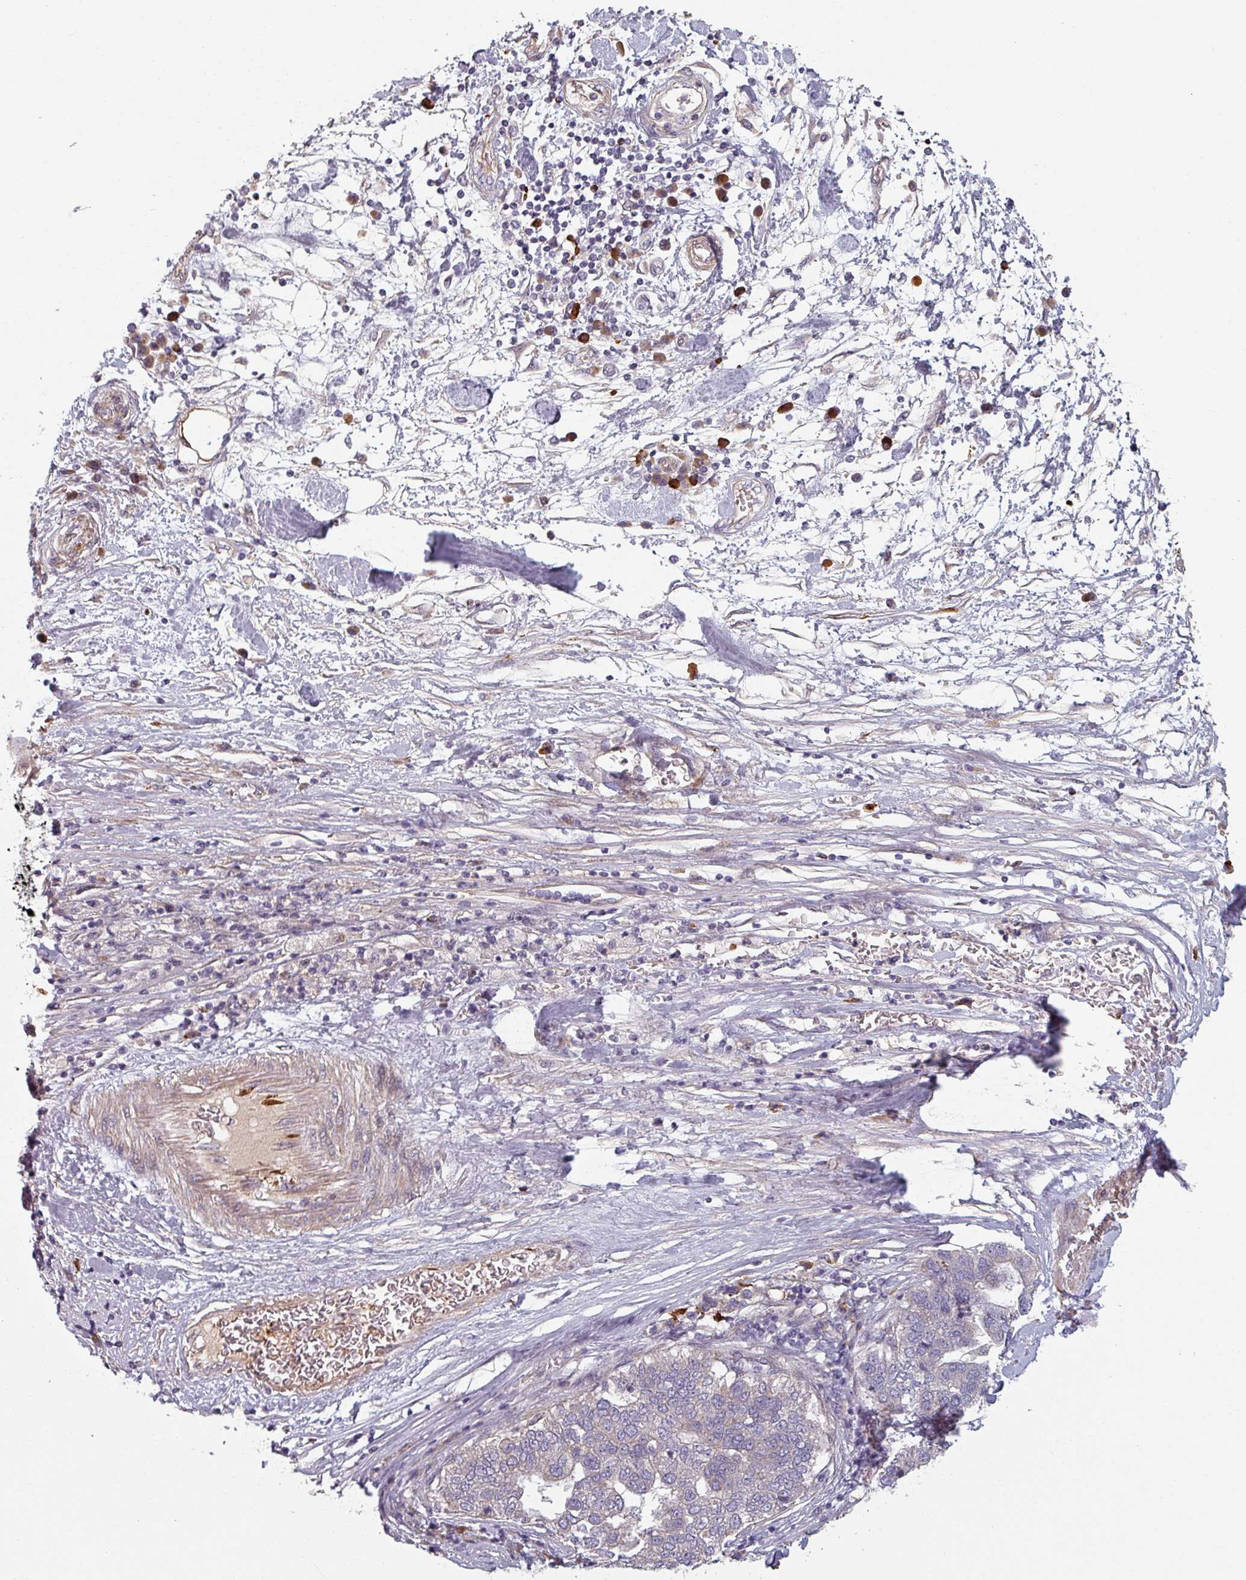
{"staining": {"intensity": "negative", "quantity": "none", "location": "none"}, "tissue": "pancreatic cancer", "cell_type": "Tumor cells", "image_type": "cancer", "snomed": [{"axis": "morphology", "description": "Adenocarcinoma, NOS"}, {"axis": "topography", "description": "Pancreas"}], "caption": "Tumor cells show no significant positivity in pancreatic cancer.", "gene": "C4BPB", "patient": {"sex": "female", "age": 61}}